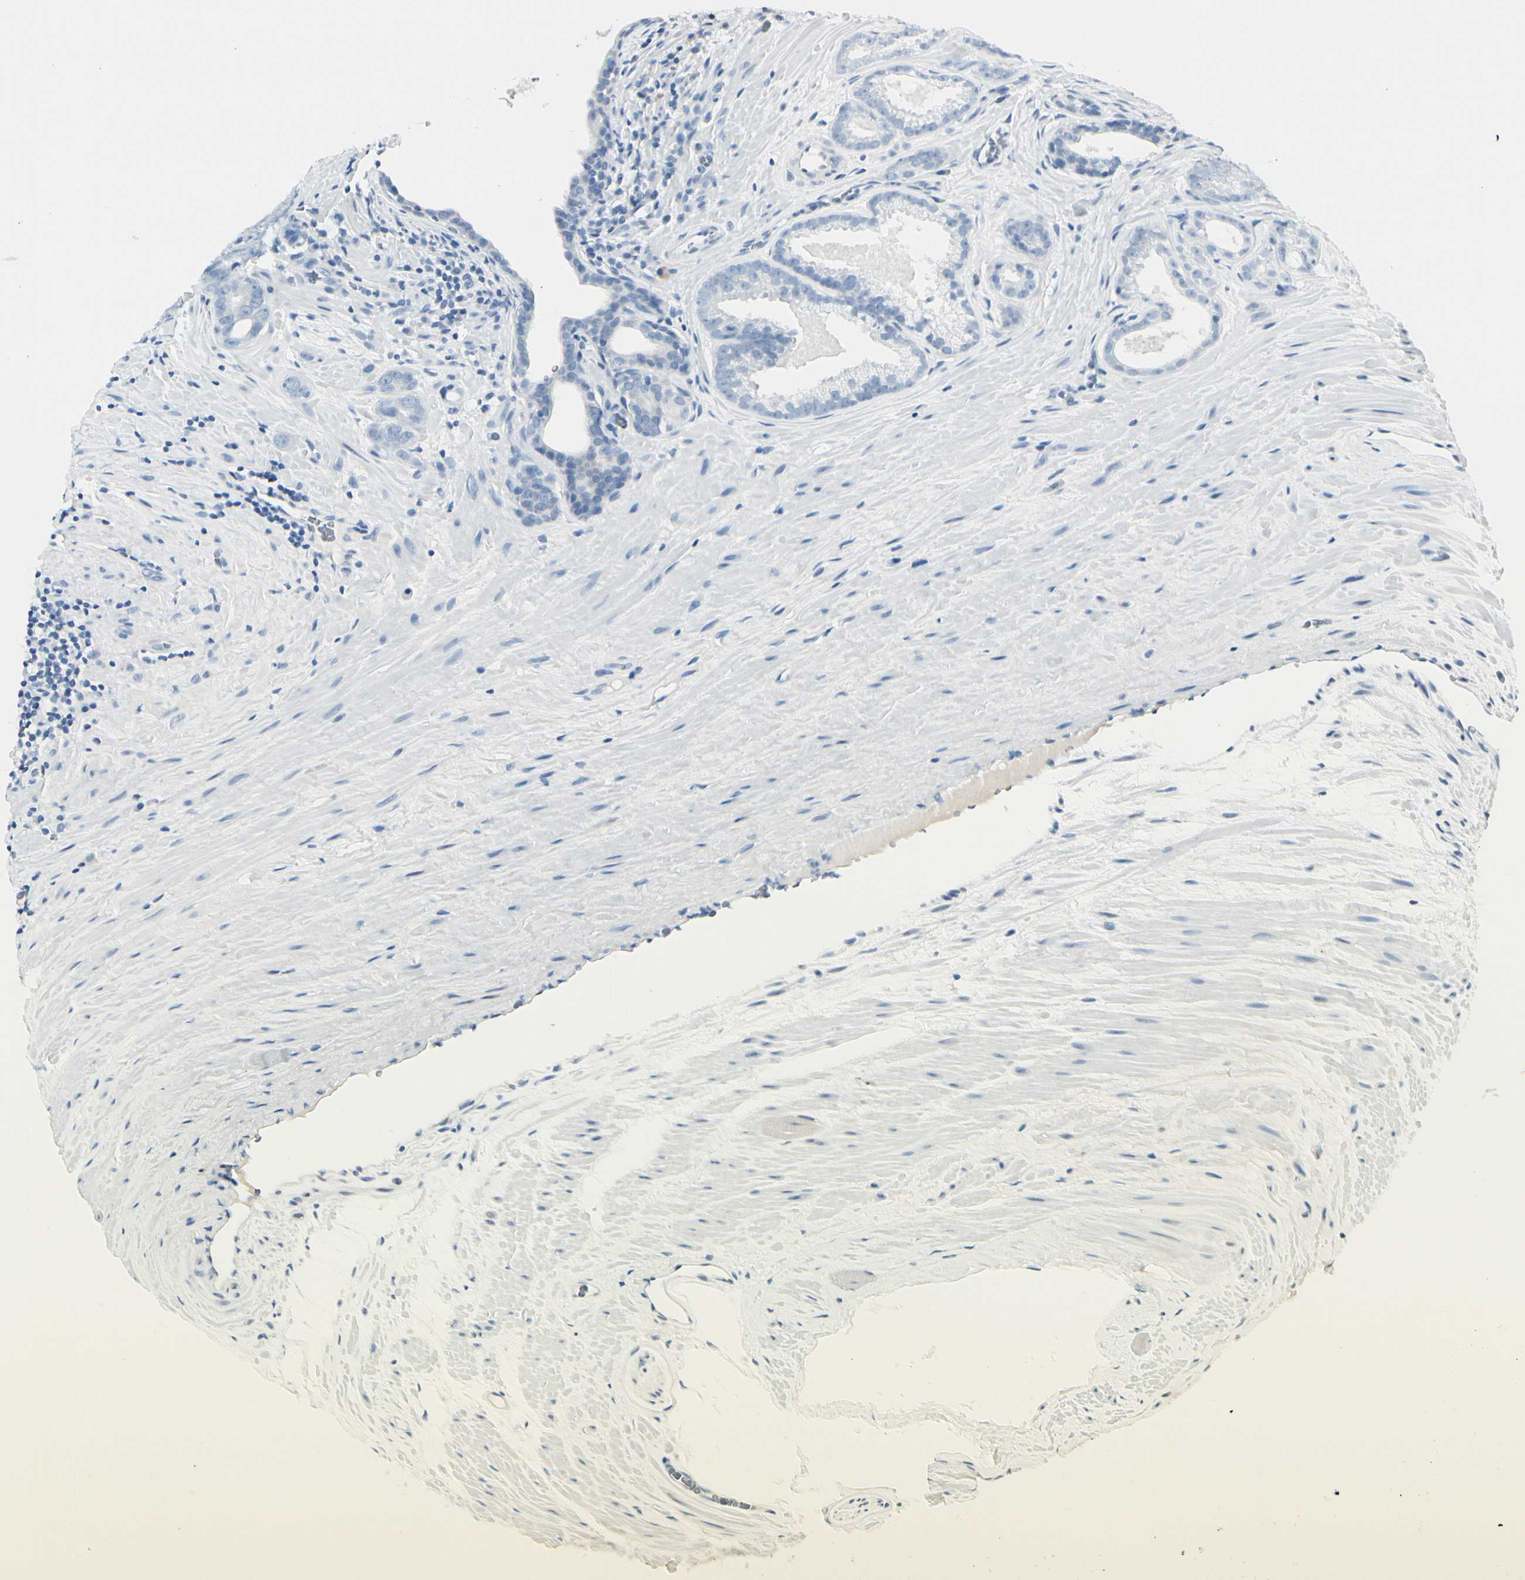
{"staining": {"intensity": "negative", "quantity": "none", "location": "none"}, "tissue": "prostate cancer", "cell_type": "Tumor cells", "image_type": "cancer", "snomed": [{"axis": "morphology", "description": "Adenocarcinoma, Low grade"}, {"axis": "topography", "description": "Prostate"}], "caption": "Tumor cells are negative for brown protein staining in prostate cancer (low-grade adenocarcinoma).", "gene": "CDHR5", "patient": {"sex": "male", "age": 57}}